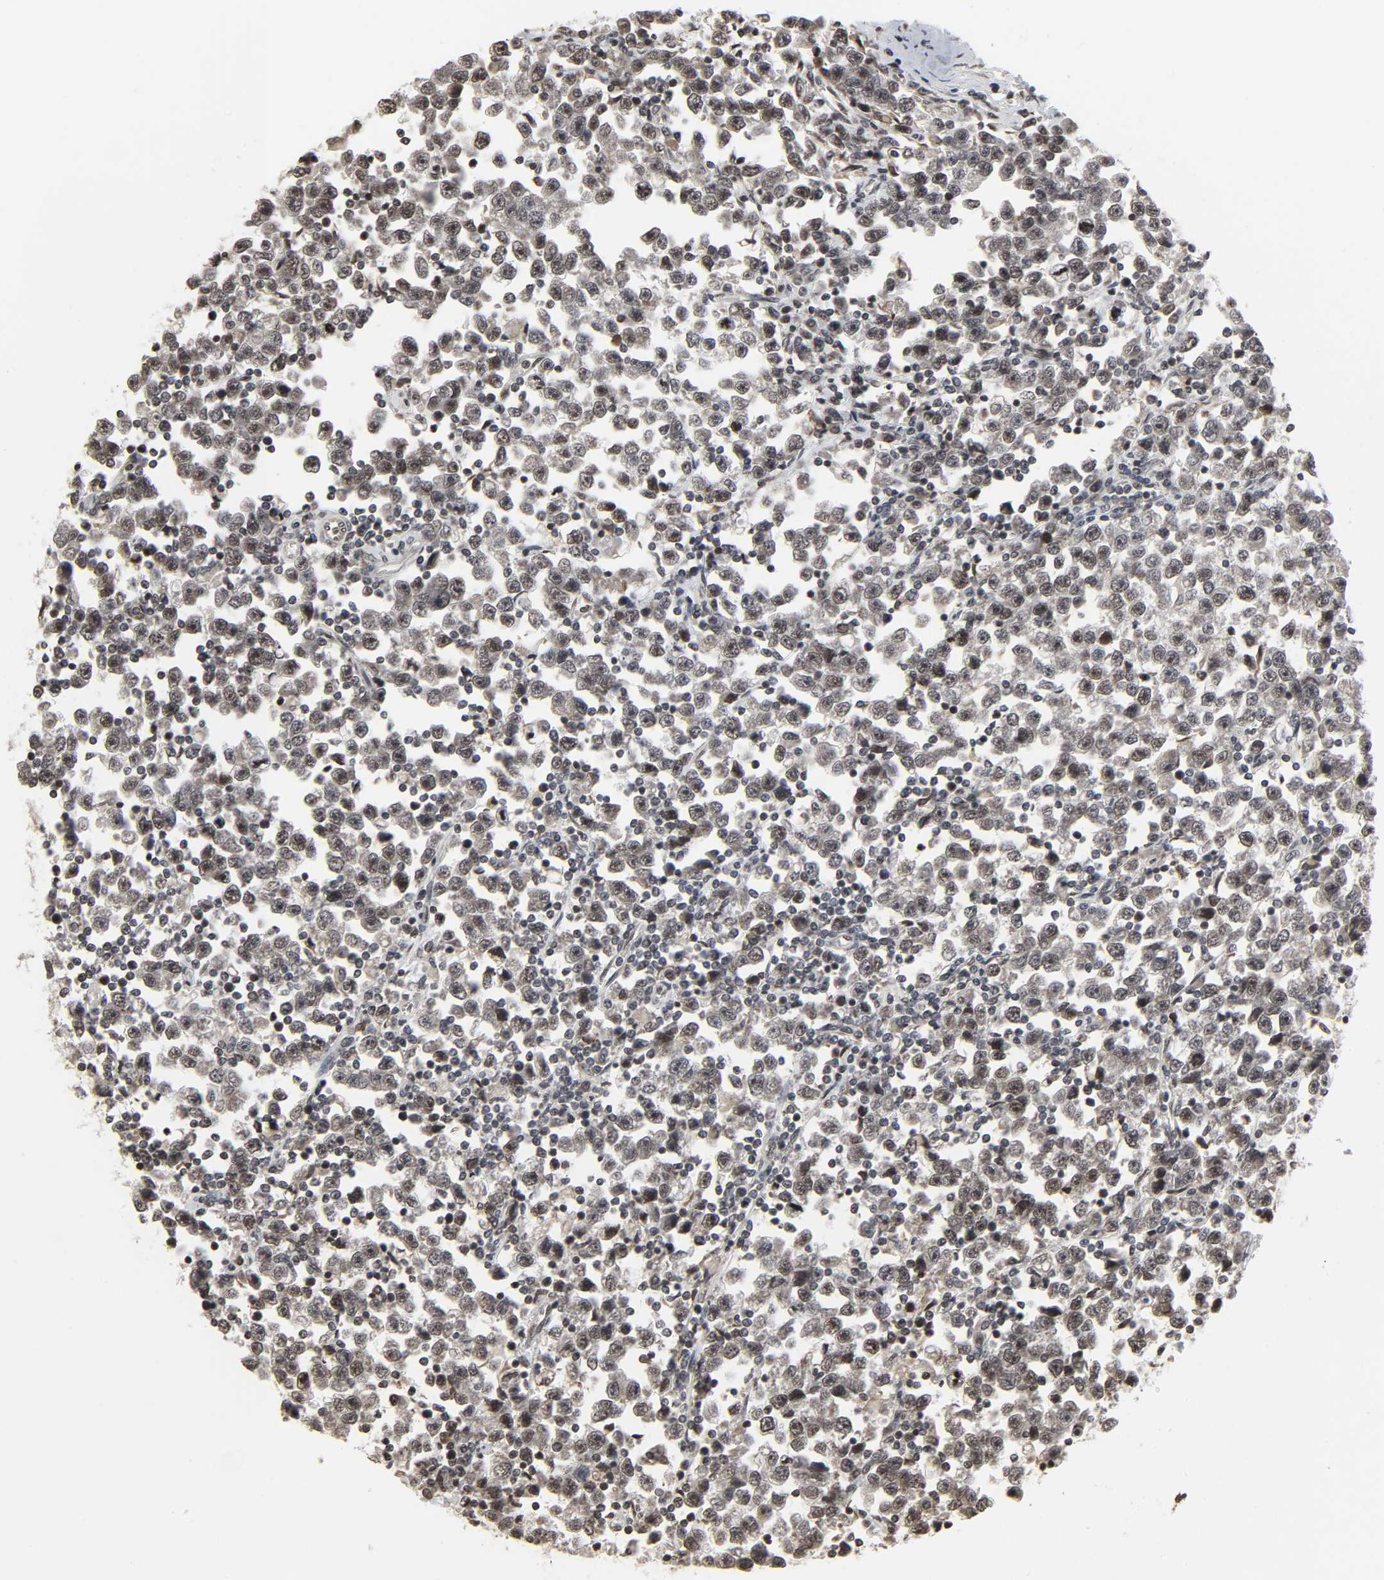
{"staining": {"intensity": "moderate", "quantity": "<25%", "location": "nuclear"}, "tissue": "testis cancer", "cell_type": "Tumor cells", "image_type": "cancer", "snomed": [{"axis": "morphology", "description": "Seminoma, NOS"}, {"axis": "topography", "description": "Testis"}], "caption": "Immunohistochemistry (IHC) micrograph of neoplastic tissue: testis seminoma stained using IHC shows low levels of moderate protein expression localized specifically in the nuclear of tumor cells, appearing as a nuclear brown color.", "gene": "XRCC1", "patient": {"sex": "male", "age": 43}}